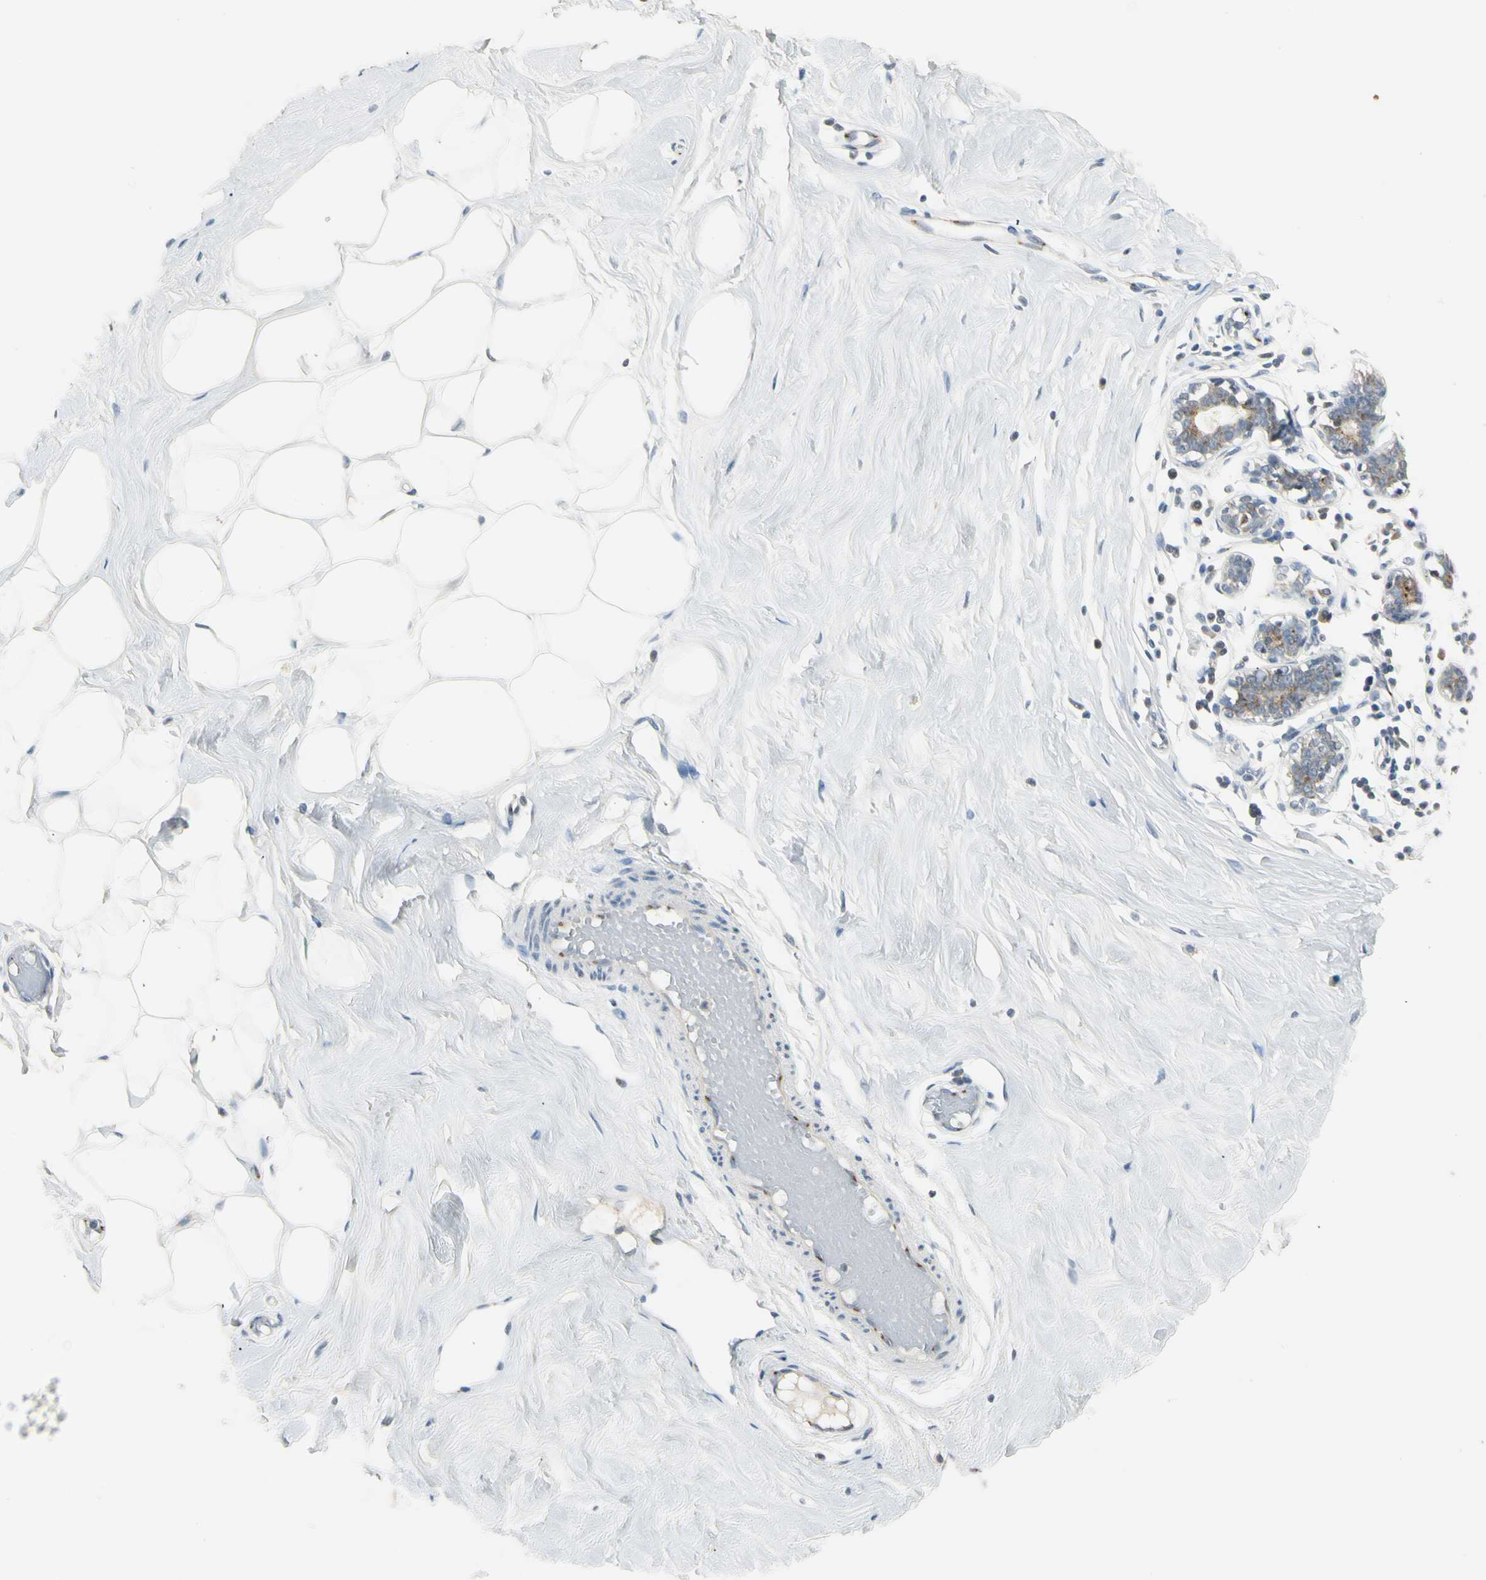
{"staining": {"intensity": "negative", "quantity": "none", "location": "none"}, "tissue": "adipose tissue", "cell_type": "Adipocytes", "image_type": "normal", "snomed": [{"axis": "morphology", "description": "Normal tissue, NOS"}, {"axis": "topography", "description": "Breast"}], "caption": "IHC histopathology image of normal human adipose tissue stained for a protein (brown), which displays no expression in adipocytes. (DAB IHC, high magnification).", "gene": "MANSC1", "patient": {"sex": "female", "age": 44}}